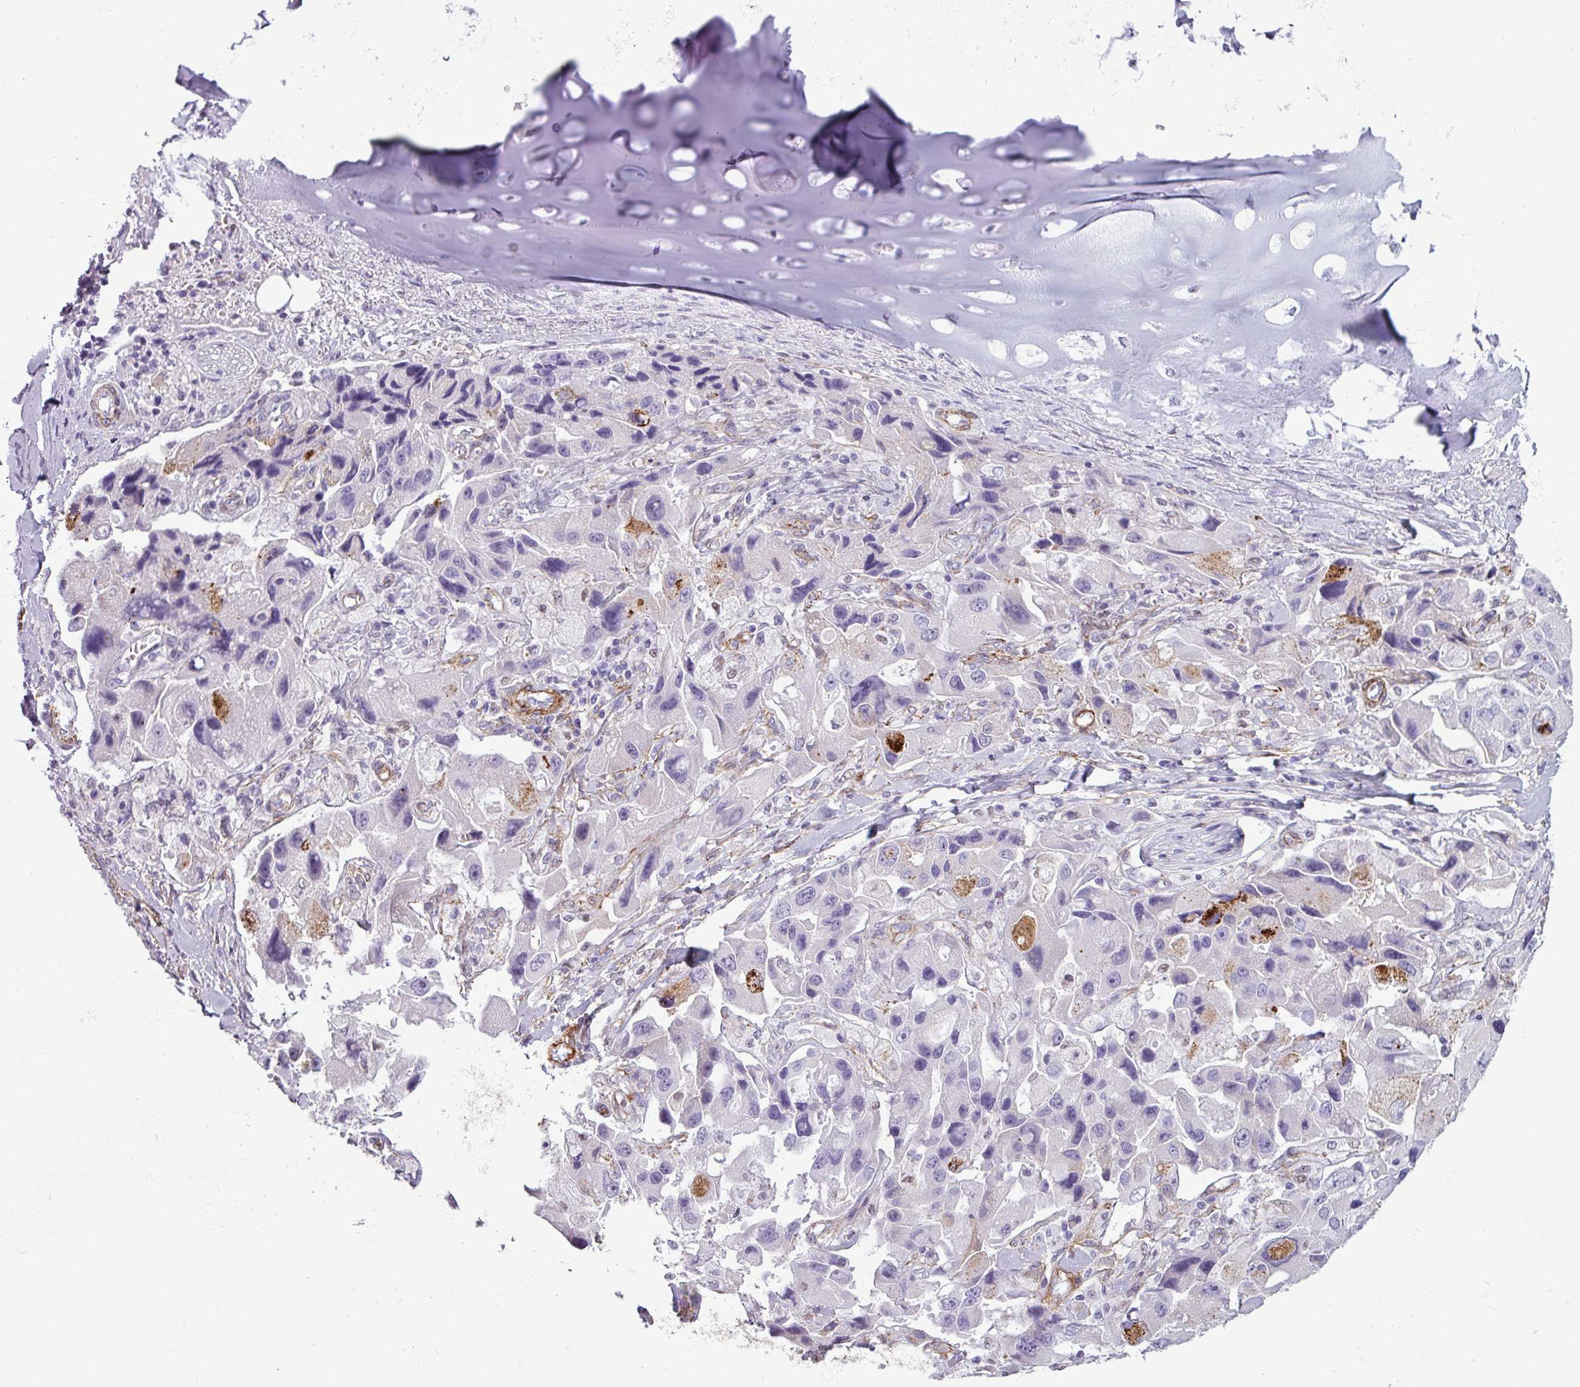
{"staining": {"intensity": "negative", "quantity": "none", "location": "none"}, "tissue": "lung cancer", "cell_type": "Tumor cells", "image_type": "cancer", "snomed": [{"axis": "morphology", "description": "Adenocarcinoma, NOS"}, {"axis": "topography", "description": "Lung"}], "caption": "This micrograph is of lung cancer (adenocarcinoma) stained with immunohistochemistry to label a protein in brown with the nuclei are counter-stained blue. There is no positivity in tumor cells.", "gene": "ATP10A", "patient": {"sex": "female", "age": 54}}